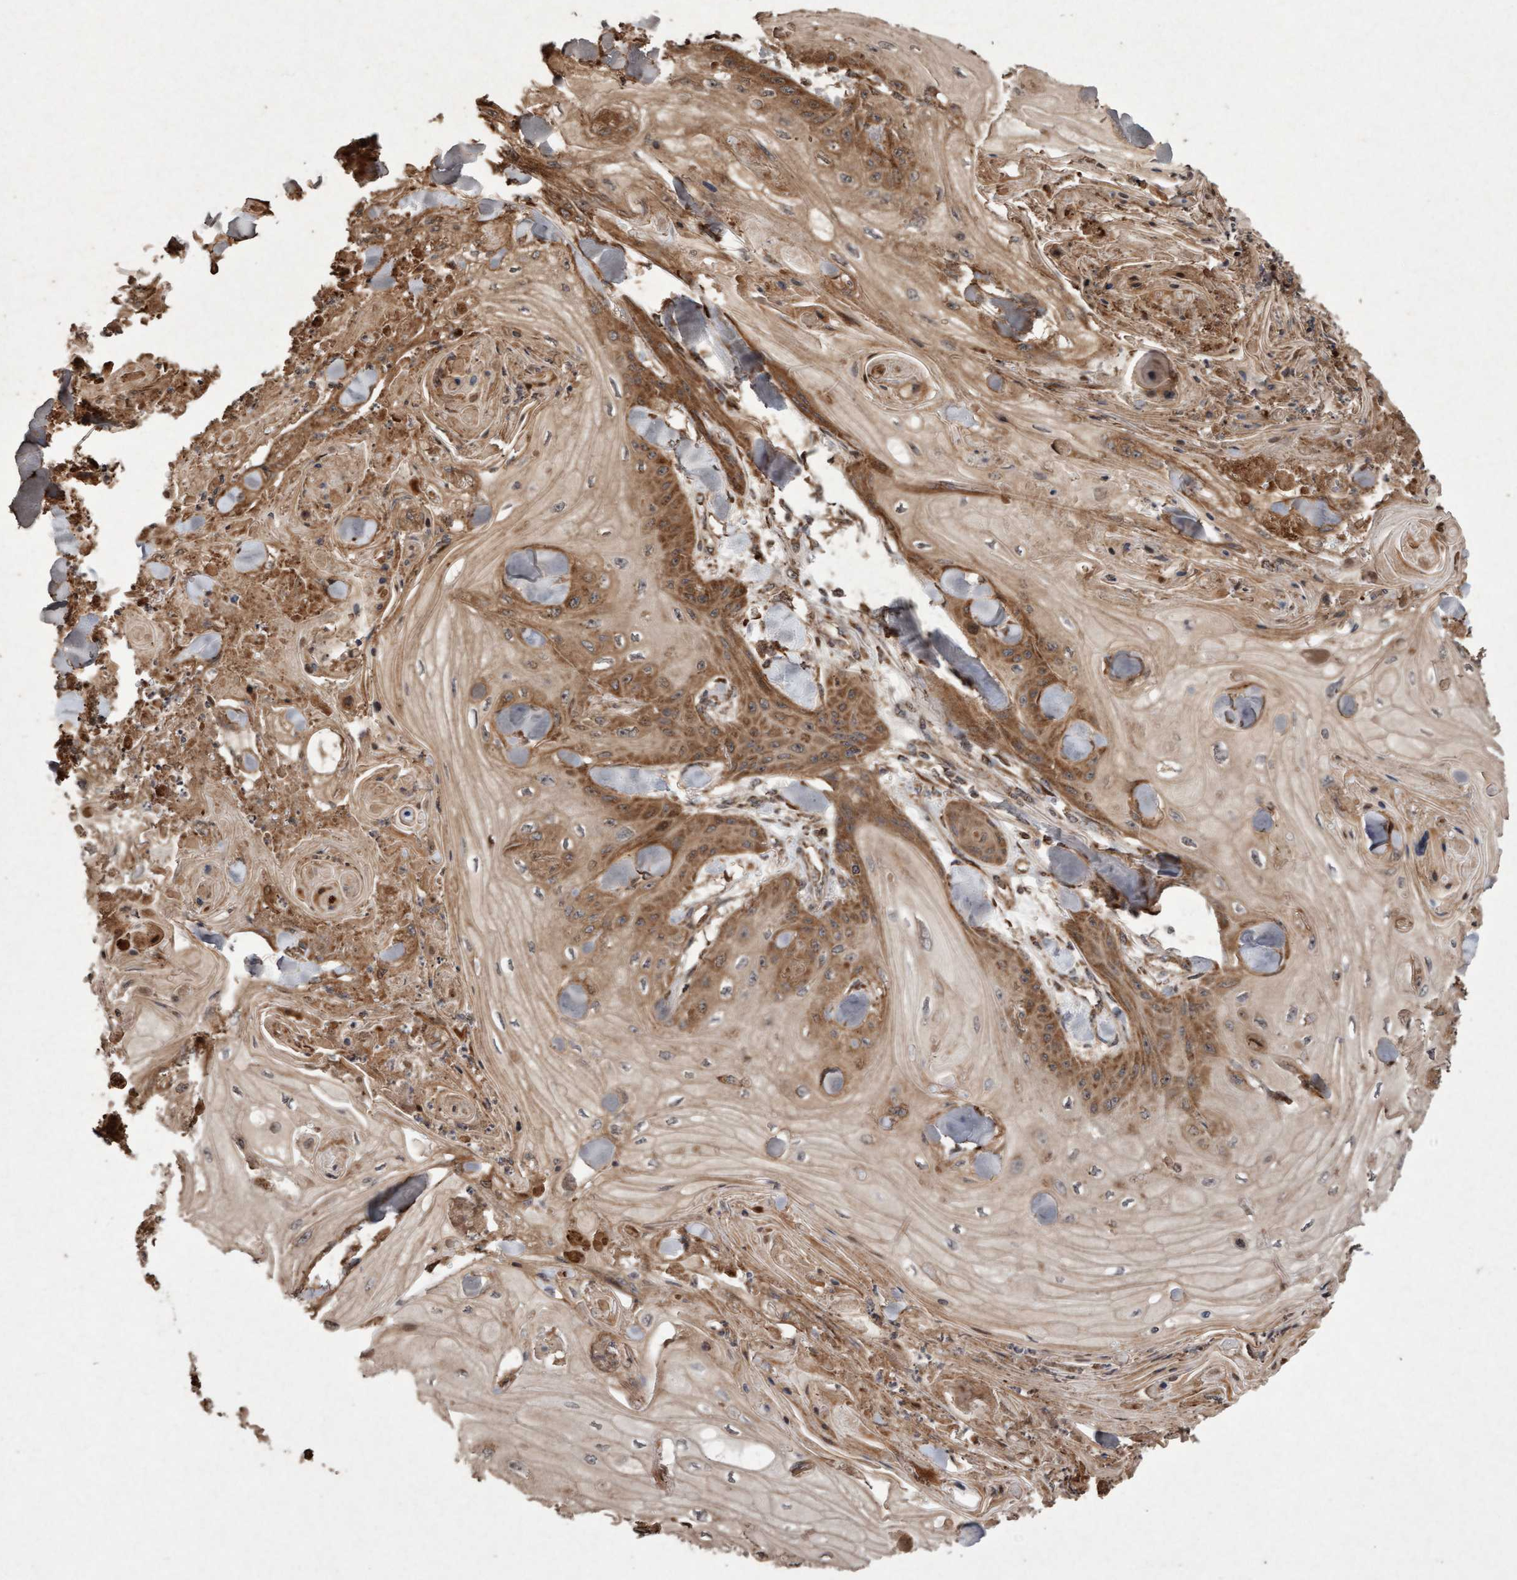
{"staining": {"intensity": "moderate", "quantity": ">75%", "location": "cytoplasmic/membranous"}, "tissue": "skin cancer", "cell_type": "Tumor cells", "image_type": "cancer", "snomed": [{"axis": "morphology", "description": "Squamous cell carcinoma, NOS"}, {"axis": "topography", "description": "Skin"}], "caption": "A photomicrograph of human skin cancer (squamous cell carcinoma) stained for a protein displays moderate cytoplasmic/membranous brown staining in tumor cells.", "gene": "OSBP2", "patient": {"sex": "male", "age": 74}}